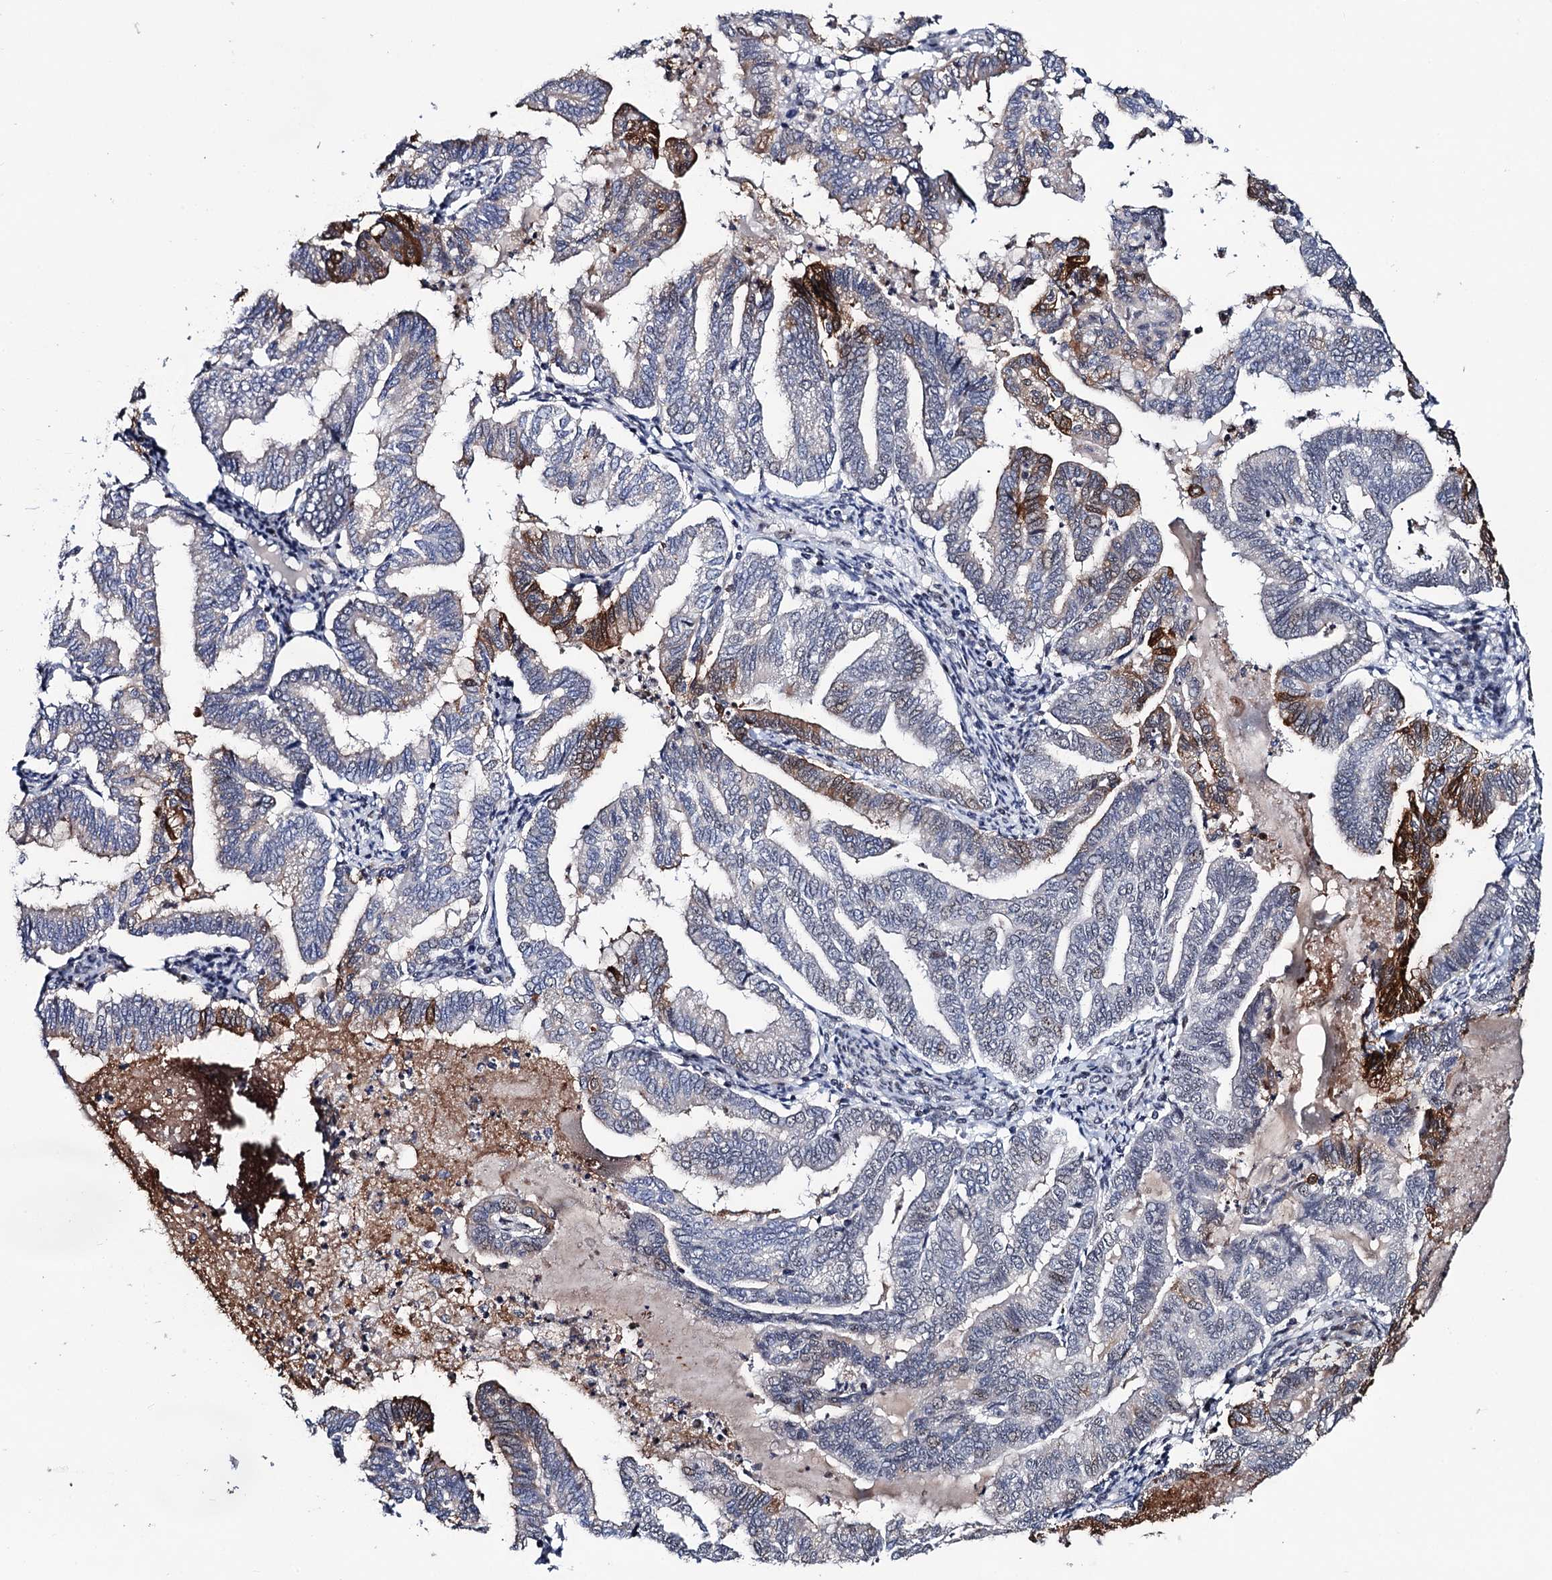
{"staining": {"intensity": "moderate", "quantity": "<25%", "location": "cytoplasmic/membranous"}, "tissue": "endometrial cancer", "cell_type": "Tumor cells", "image_type": "cancer", "snomed": [{"axis": "morphology", "description": "Adenocarcinoma, NOS"}, {"axis": "topography", "description": "Endometrium"}], "caption": "An image showing moderate cytoplasmic/membranous expression in approximately <25% of tumor cells in endometrial cancer, as visualized by brown immunohistochemical staining.", "gene": "FAM222A", "patient": {"sex": "female", "age": 79}}